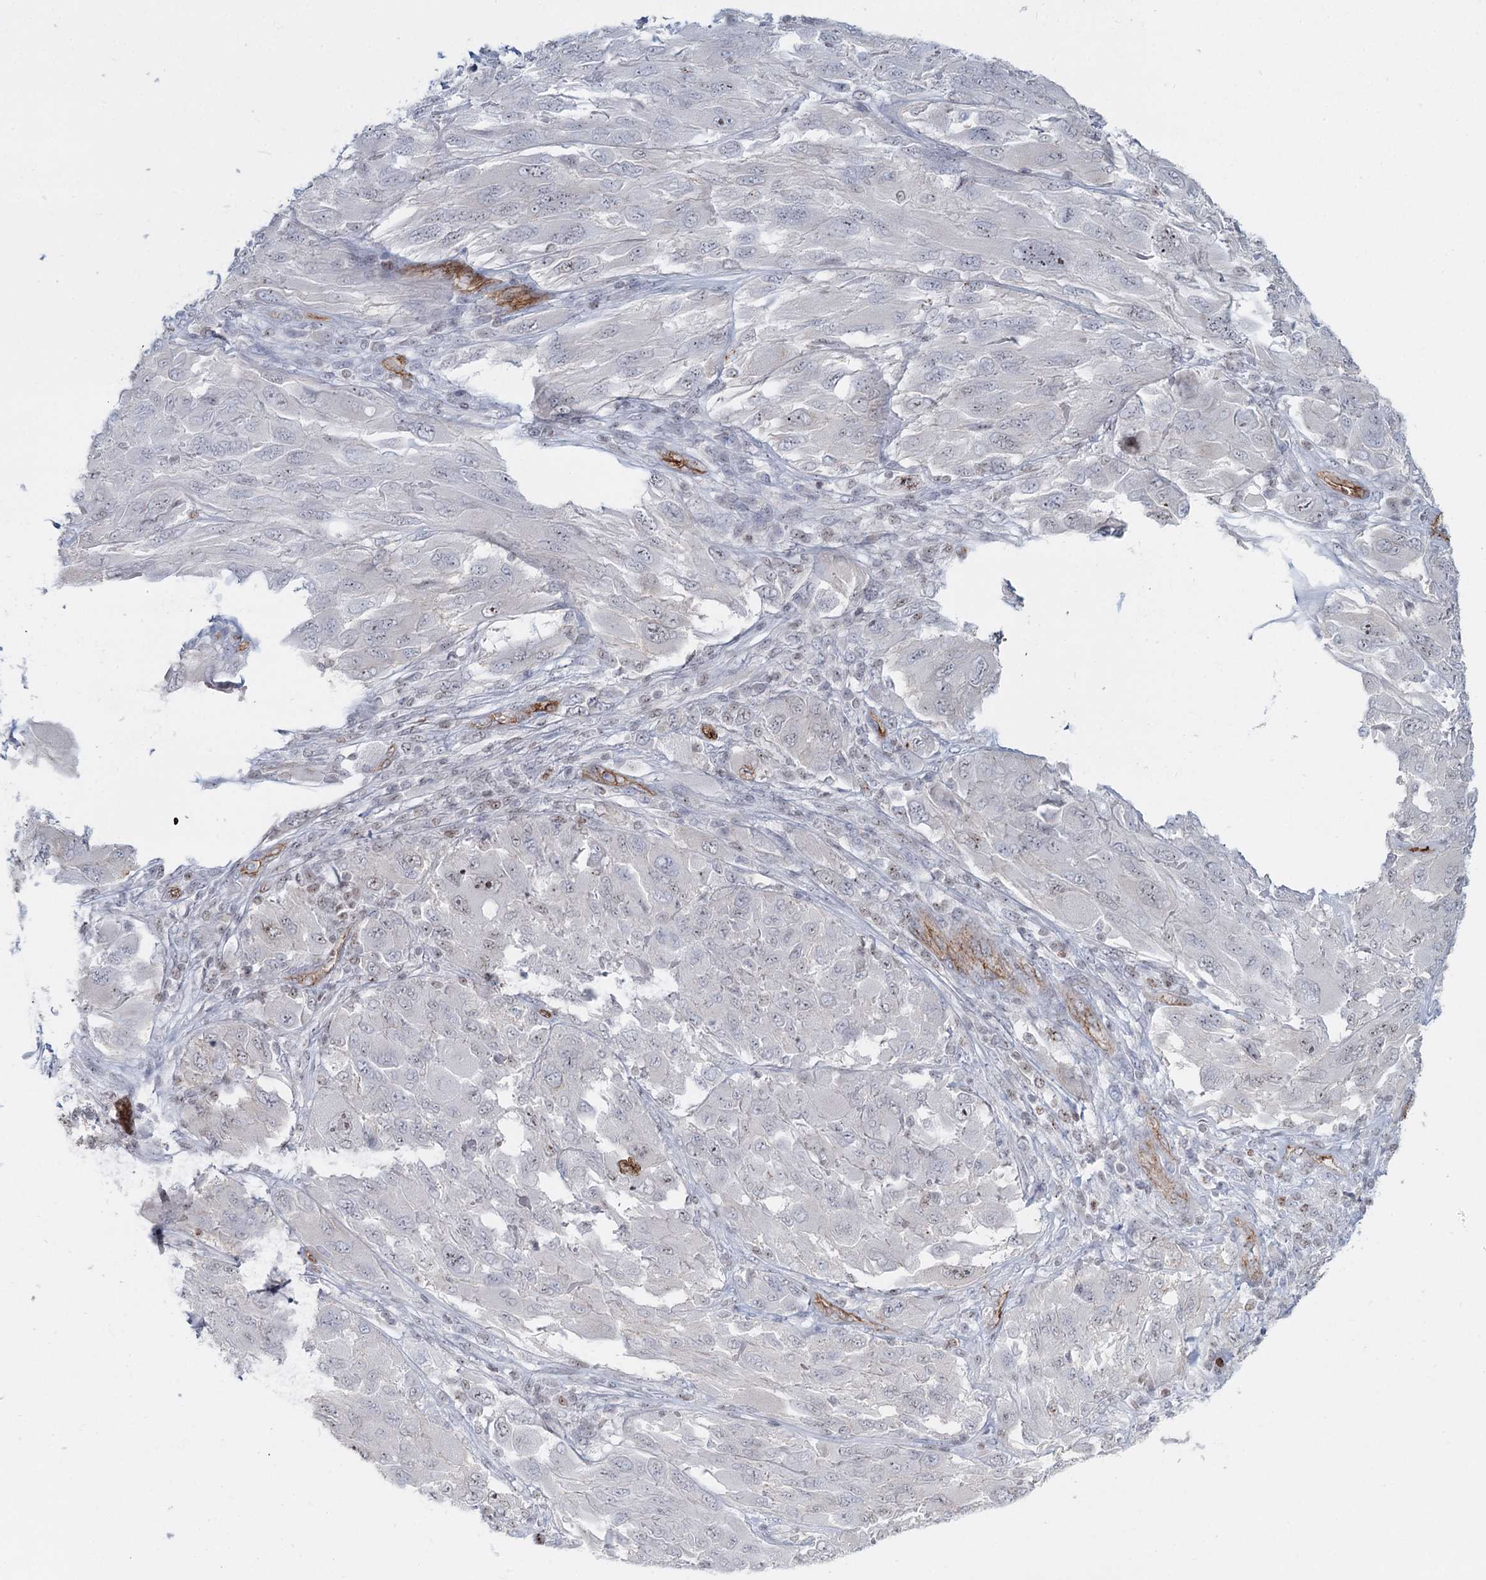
{"staining": {"intensity": "negative", "quantity": "none", "location": "none"}, "tissue": "melanoma", "cell_type": "Tumor cells", "image_type": "cancer", "snomed": [{"axis": "morphology", "description": "Malignant melanoma, NOS"}, {"axis": "topography", "description": "Skin"}], "caption": "Immunohistochemical staining of melanoma displays no significant staining in tumor cells.", "gene": "ZFYVE28", "patient": {"sex": "female", "age": 91}}